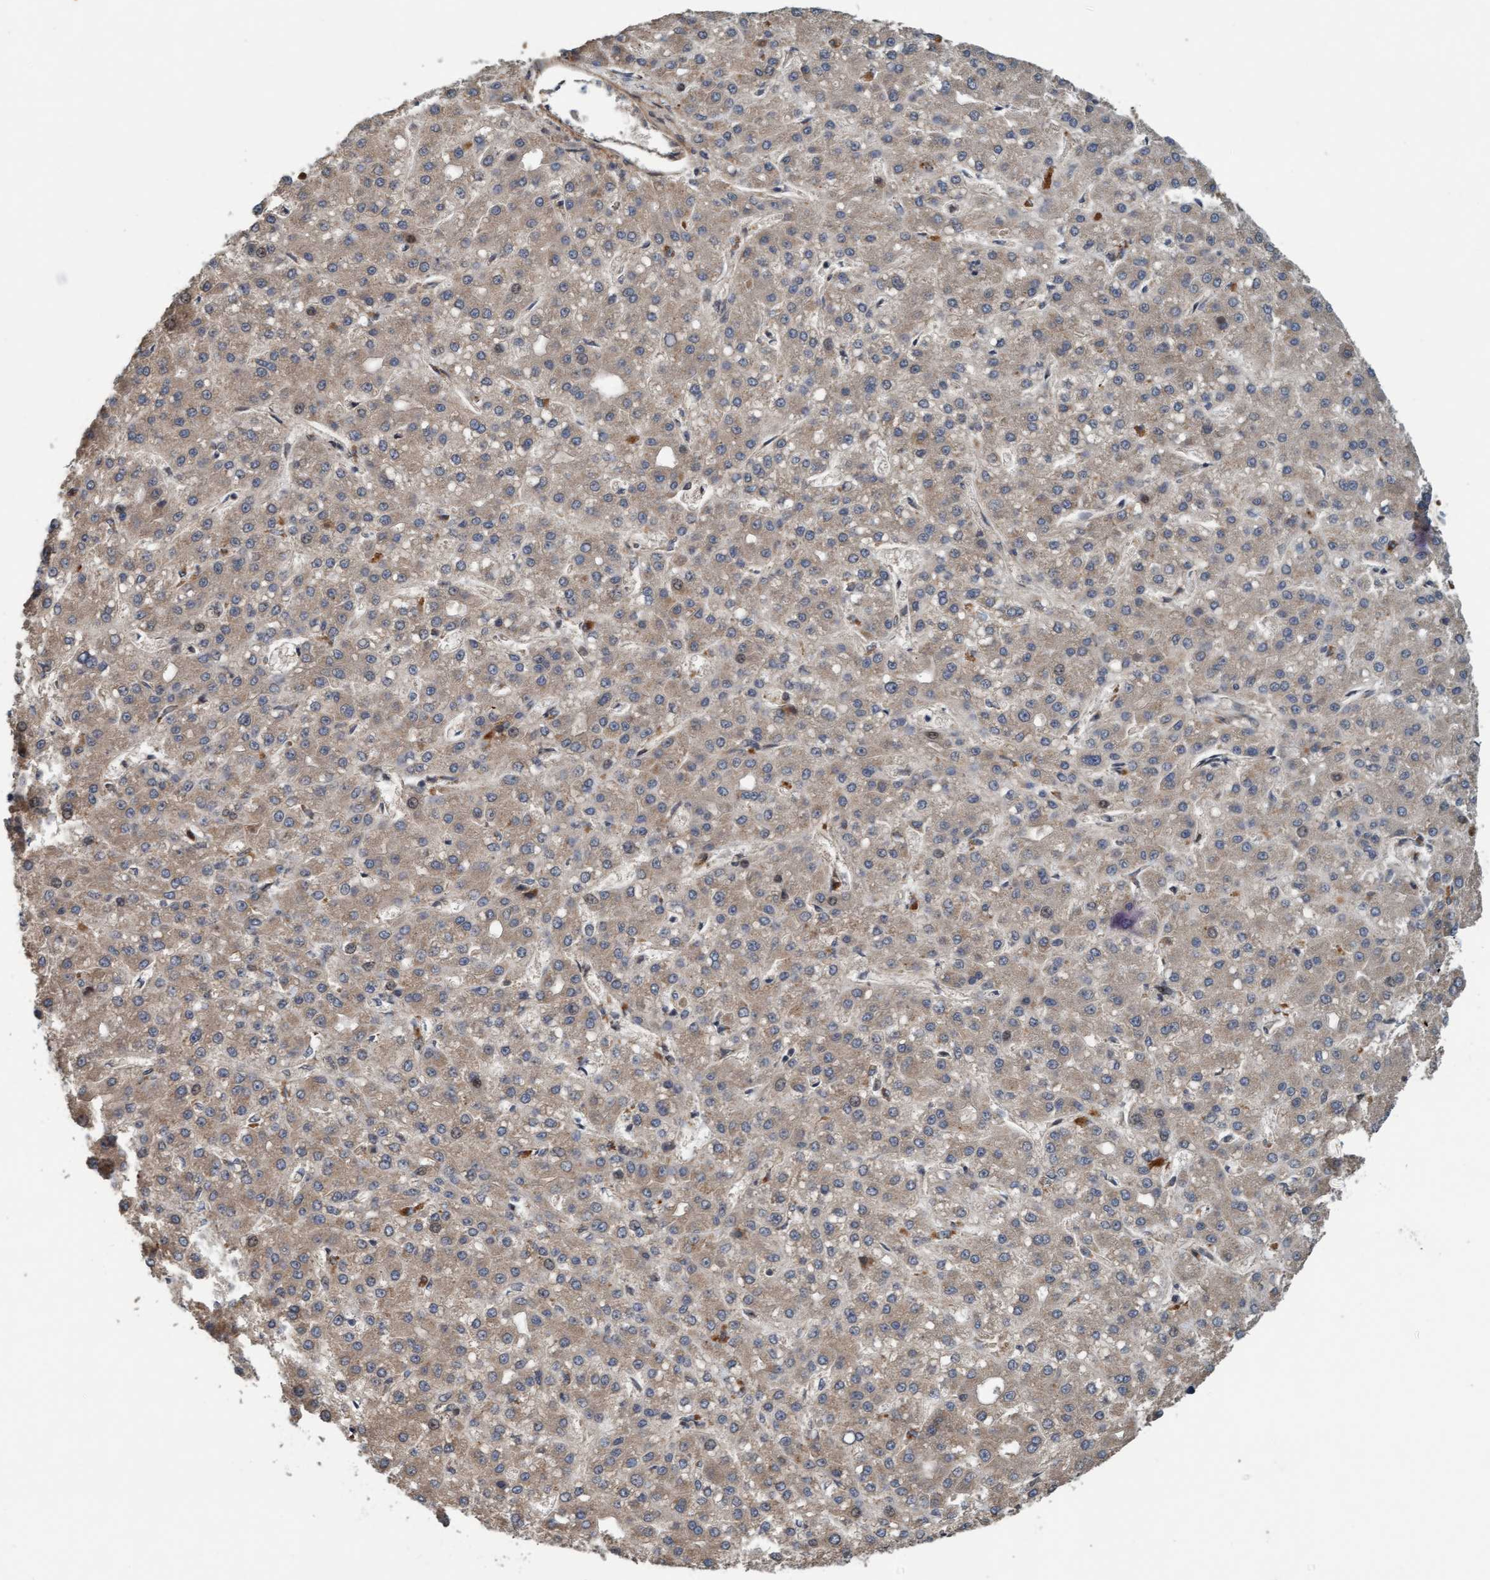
{"staining": {"intensity": "weak", "quantity": ">75%", "location": "cytoplasmic/membranous"}, "tissue": "liver cancer", "cell_type": "Tumor cells", "image_type": "cancer", "snomed": [{"axis": "morphology", "description": "Carcinoma, Hepatocellular, NOS"}, {"axis": "topography", "description": "Liver"}], "caption": "Approximately >75% of tumor cells in human hepatocellular carcinoma (liver) show weak cytoplasmic/membranous protein positivity as visualized by brown immunohistochemical staining.", "gene": "MLXIP", "patient": {"sex": "male", "age": 67}}